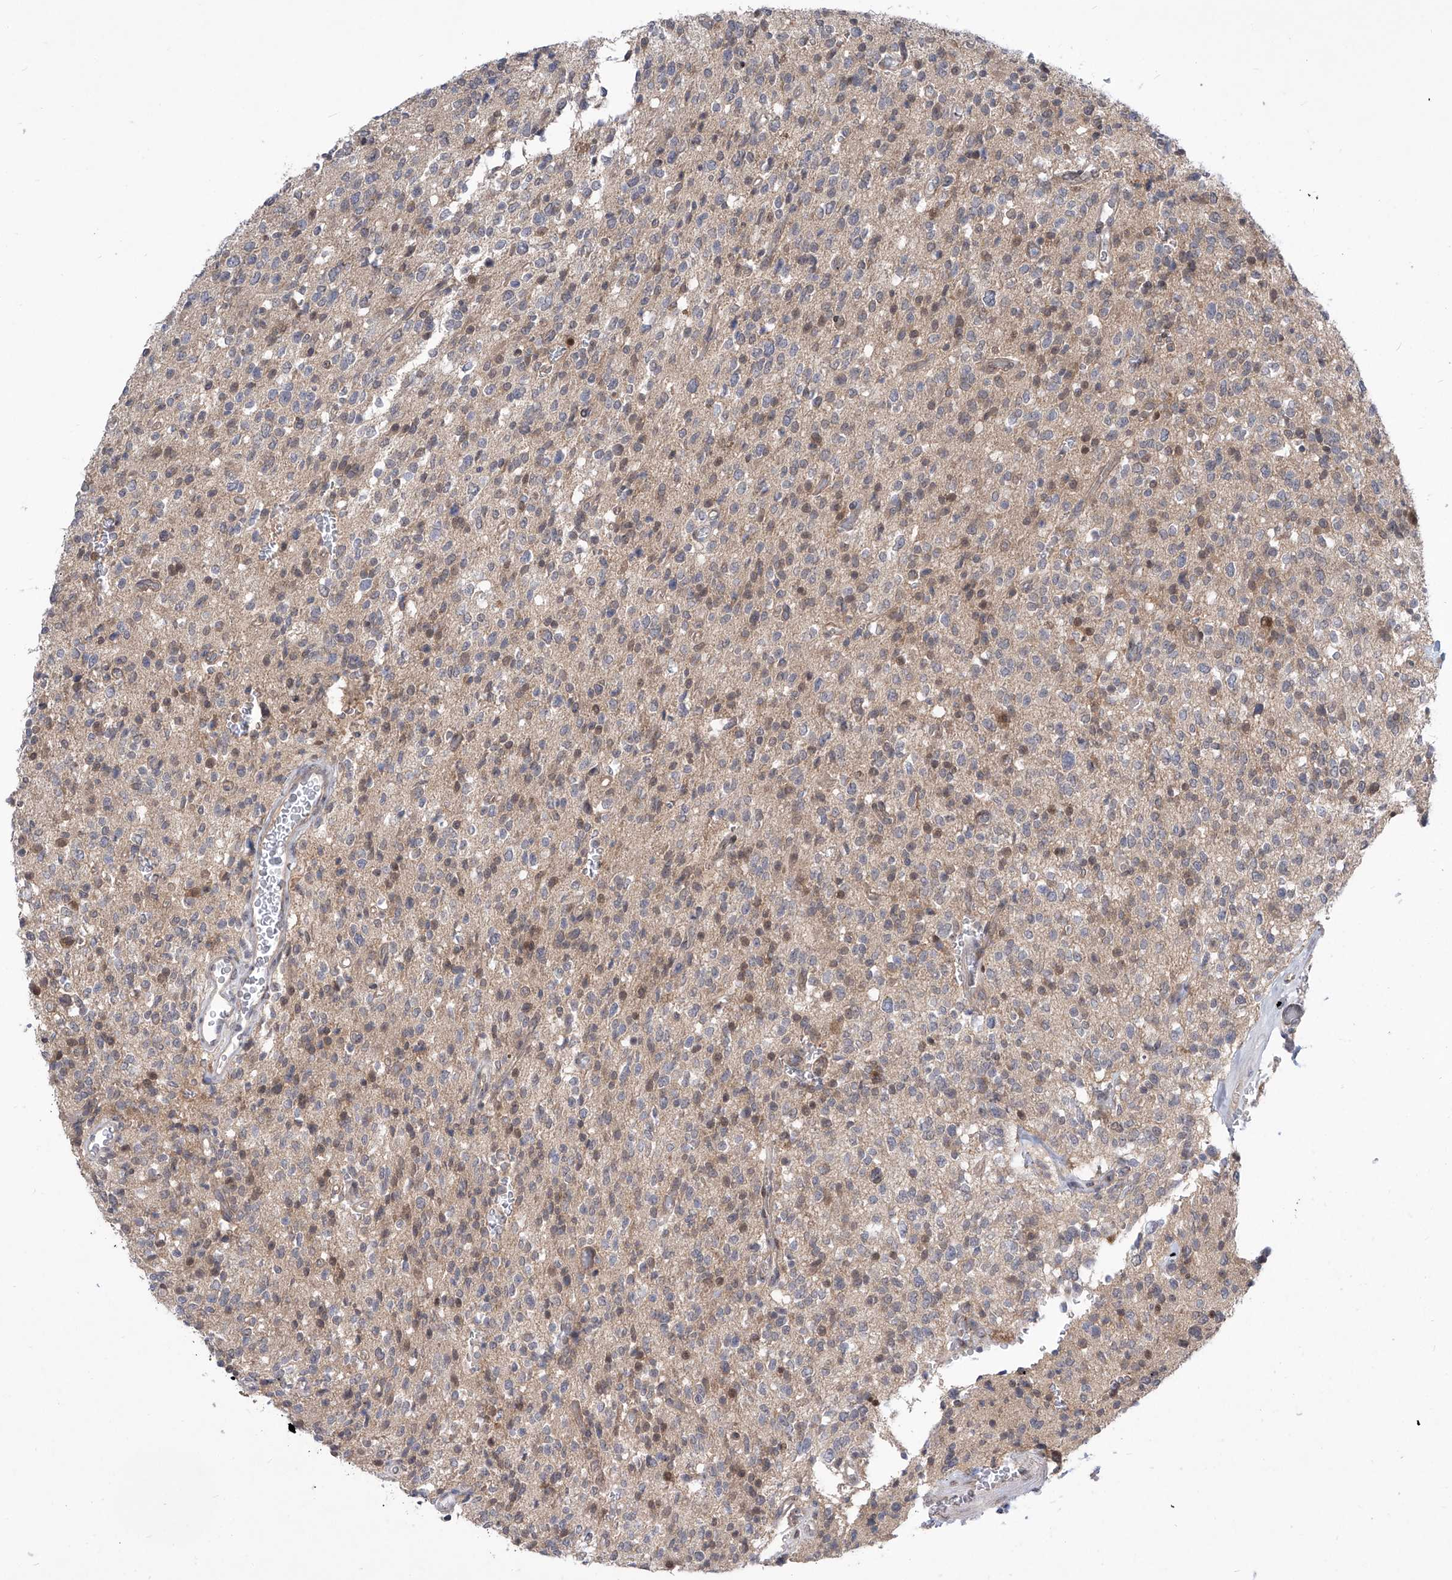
{"staining": {"intensity": "weak", "quantity": "<25%", "location": "nuclear"}, "tissue": "glioma", "cell_type": "Tumor cells", "image_type": "cancer", "snomed": [{"axis": "morphology", "description": "Glioma, malignant, High grade"}, {"axis": "topography", "description": "Brain"}], "caption": "This photomicrograph is of glioma stained with immunohistochemistry (IHC) to label a protein in brown with the nuclei are counter-stained blue. There is no expression in tumor cells.", "gene": "CETN2", "patient": {"sex": "male", "age": 34}}